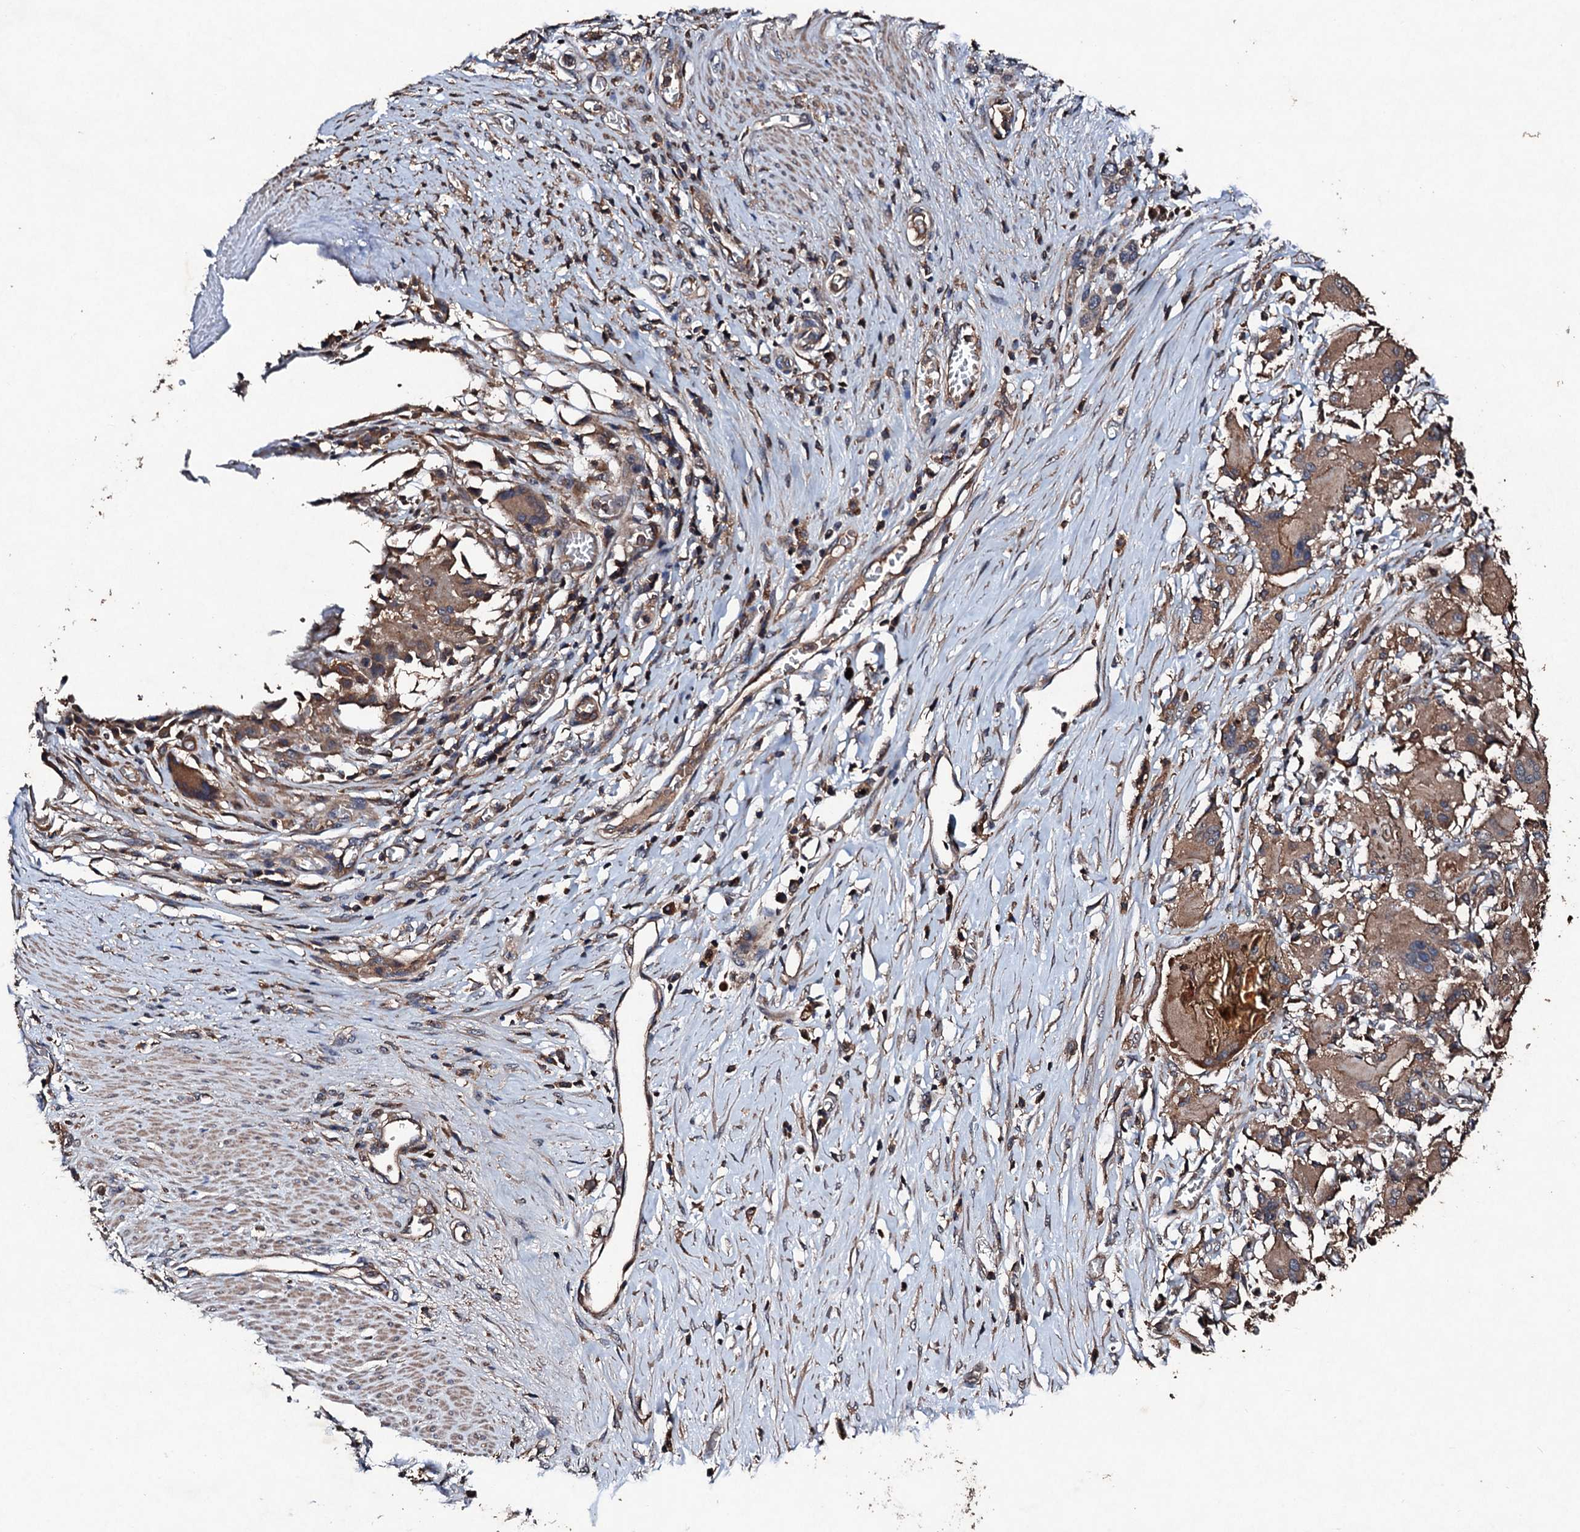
{"staining": {"intensity": "moderate", "quantity": ">75%", "location": "cytoplasmic/membranous"}, "tissue": "stomach cancer", "cell_type": "Tumor cells", "image_type": "cancer", "snomed": [{"axis": "morphology", "description": "Adenocarcinoma, NOS"}, {"axis": "morphology", "description": "Adenocarcinoma, High grade"}, {"axis": "topography", "description": "Stomach, upper"}, {"axis": "topography", "description": "Stomach, lower"}], "caption": "IHC image of neoplastic tissue: human high-grade adenocarcinoma (stomach) stained using IHC exhibits medium levels of moderate protein expression localized specifically in the cytoplasmic/membranous of tumor cells, appearing as a cytoplasmic/membranous brown color.", "gene": "KERA", "patient": {"sex": "female", "age": 65}}